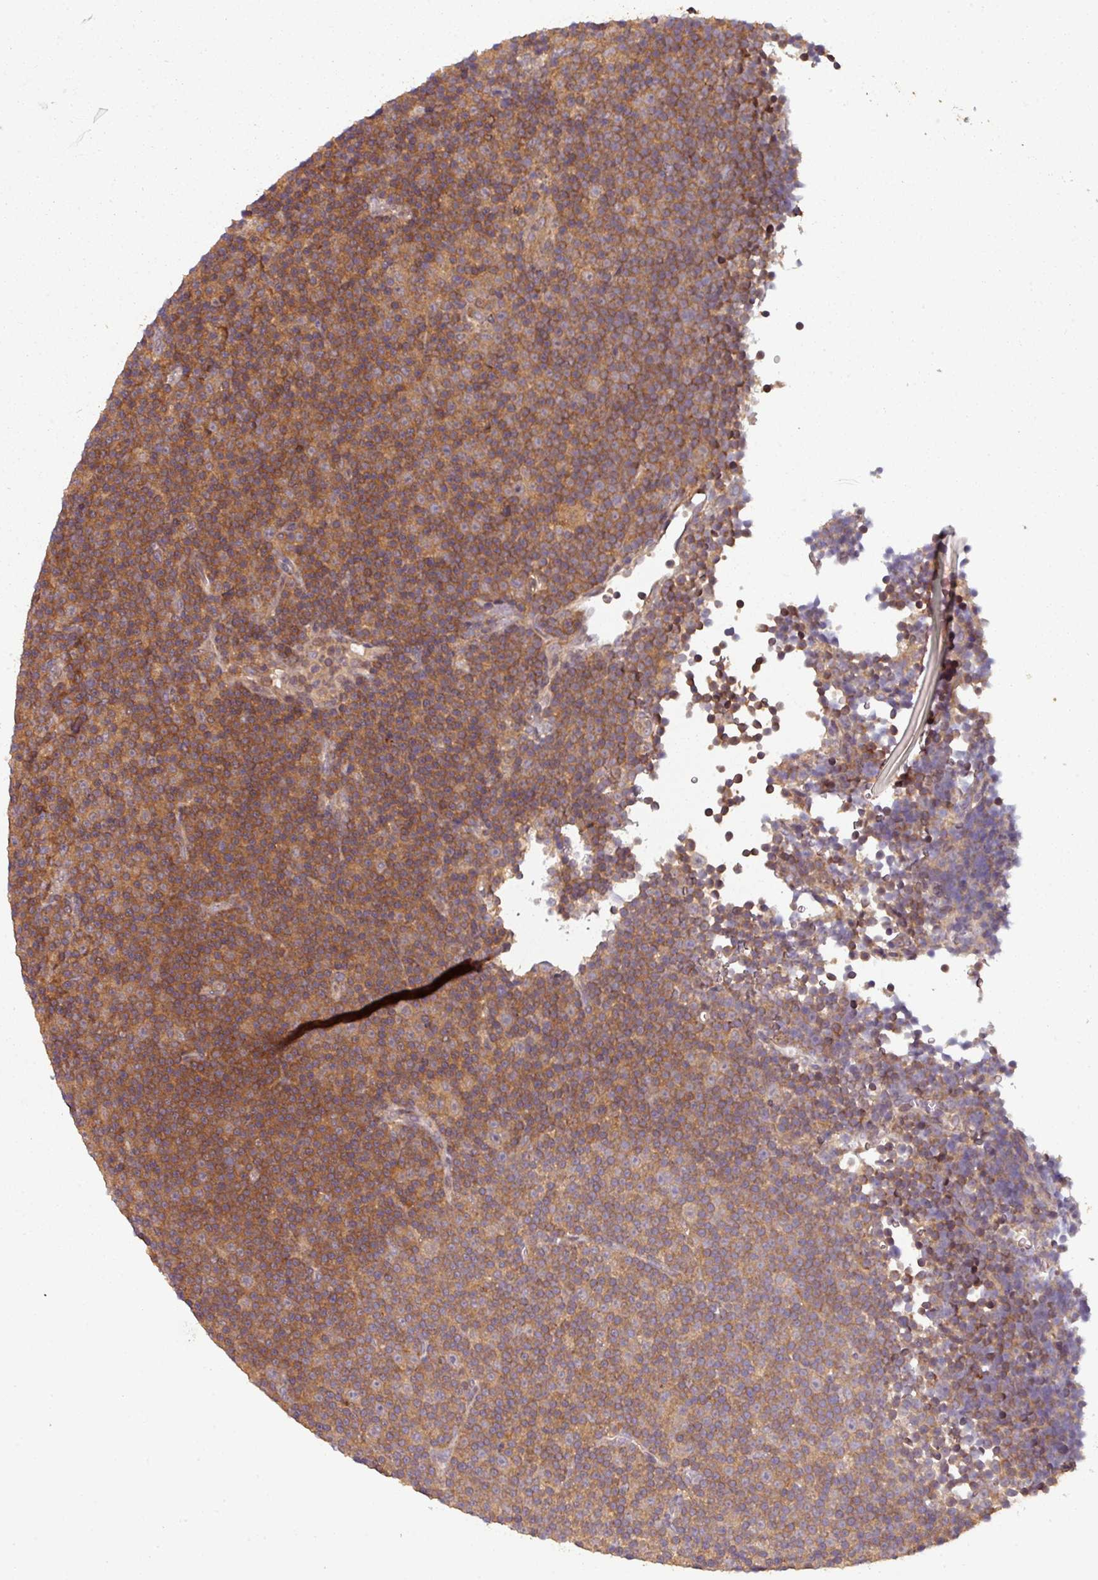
{"staining": {"intensity": "moderate", "quantity": ">75%", "location": "cytoplasmic/membranous"}, "tissue": "lymphoma", "cell_type": "Tumor cells", "image_type": "cancer", "snomed": [{"axis": "morphology", "description": "Malignant lymphoma, non-Hodgkin's type, Low grade"}, {"axis": "topography", "description": "Lymph node"}], "caption": "Brown immunohistochemical staining in malignant lymphoma, non-Hodgkin's type (low-grade) displays moderate cytoplasmic/membranous staining in approximately >75% of tumor cells.", "gene": "GSKIP", "patient": {"sex": "female", "age": 67}}